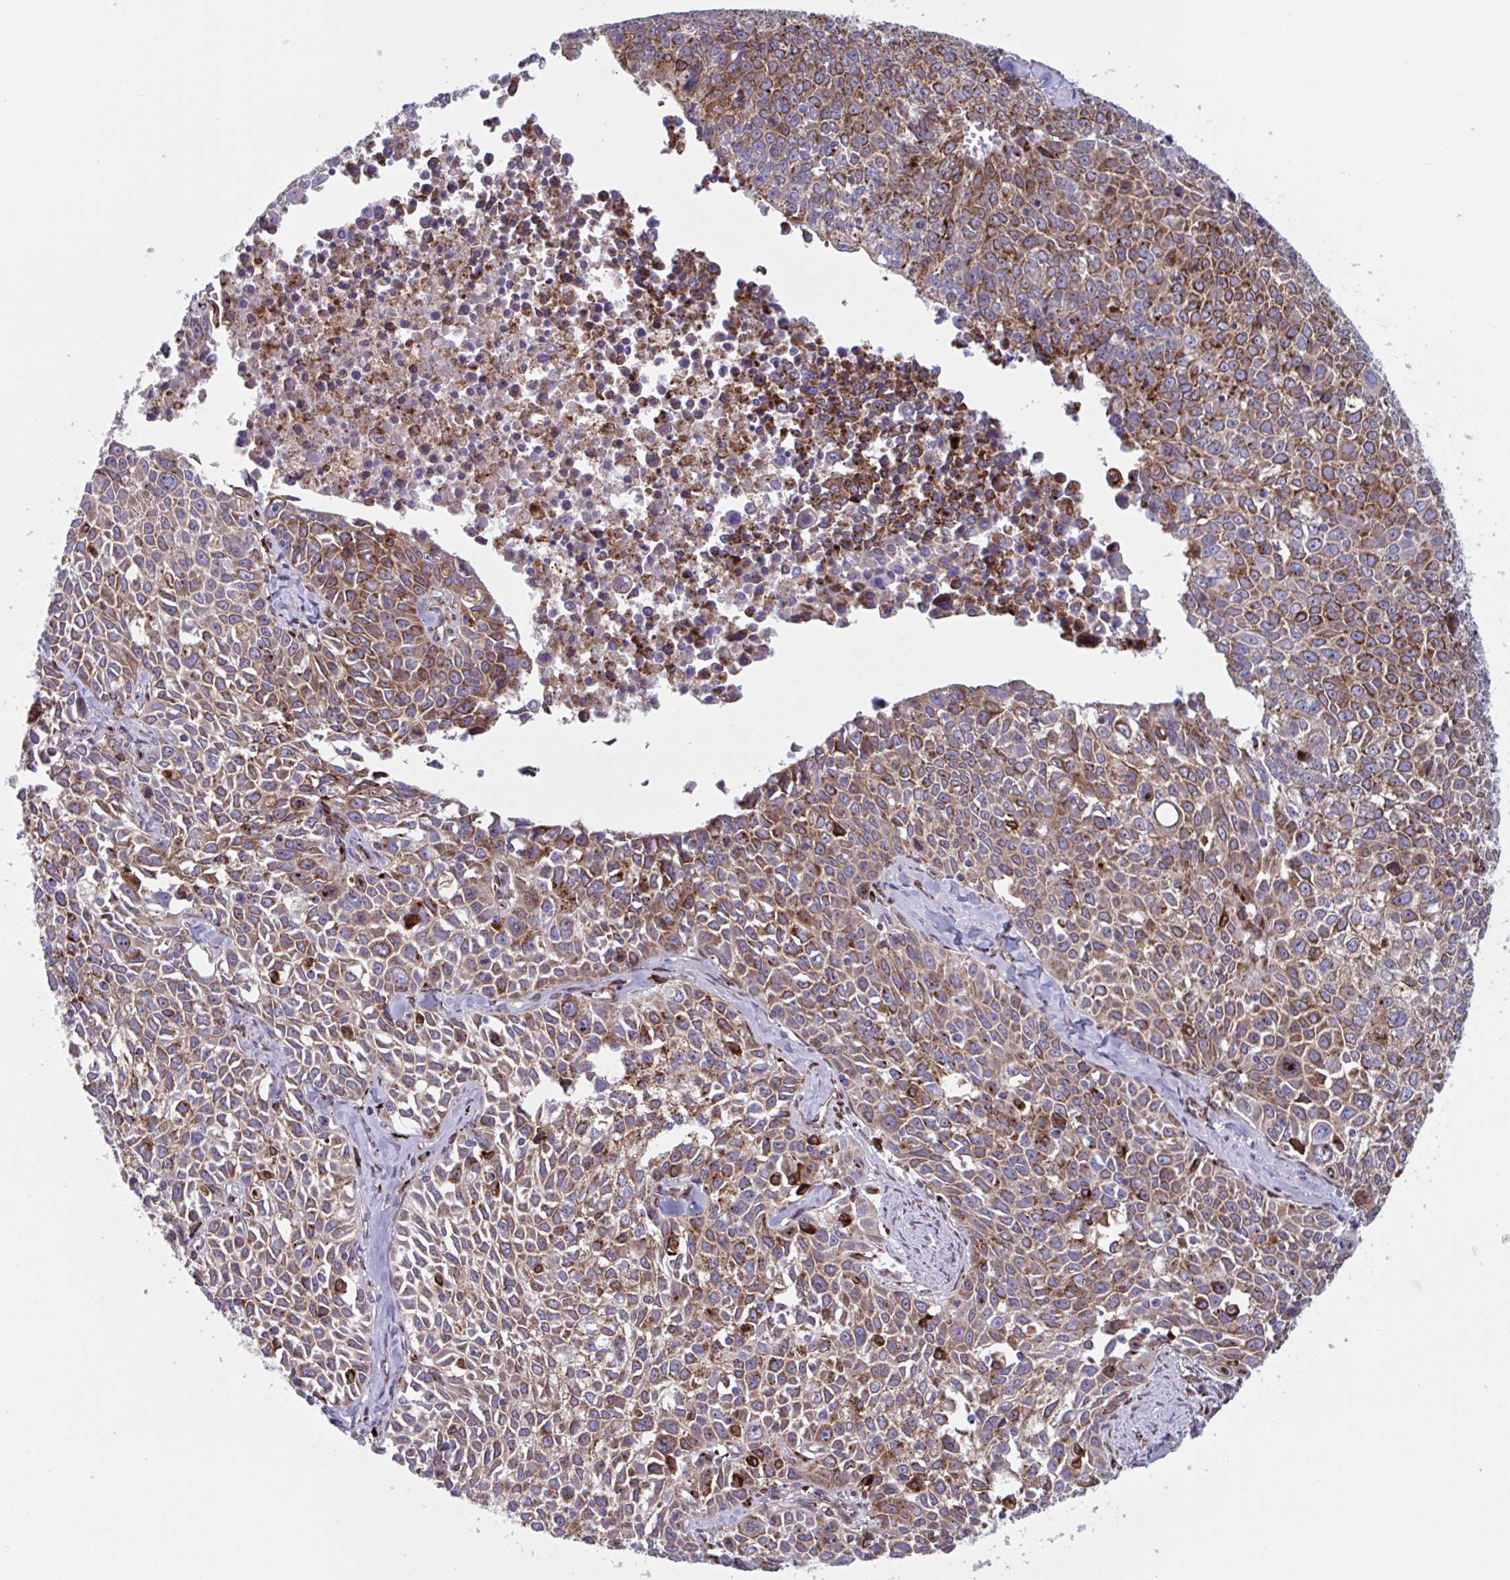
{"staining": {"intensity": "moderate", "quantity": ">75%", "location": "cytoplasmic/membranous"}, "tissue": "lung cancer", "cell_type": "Tumor cells", "image_type": "cancer", "snomed": [{"axis": "morphology", "description": "Squamous cell carcinoma, NOS"}, {"axis": "morphology", "description": "Squamous cell carcinoma, metastatic, NOS"}, {"axis": "topography", "description": "Lymph node"}, {"axis": "topography", "description": "Lung"}], "caption": "Lung cancer stained with a brown dye displays moderate cytoplasmic/membranous positive expression in approximately >75% of tumor cells.", "gene": "RFK", "patient": {"sex": "female", "age": 62}}